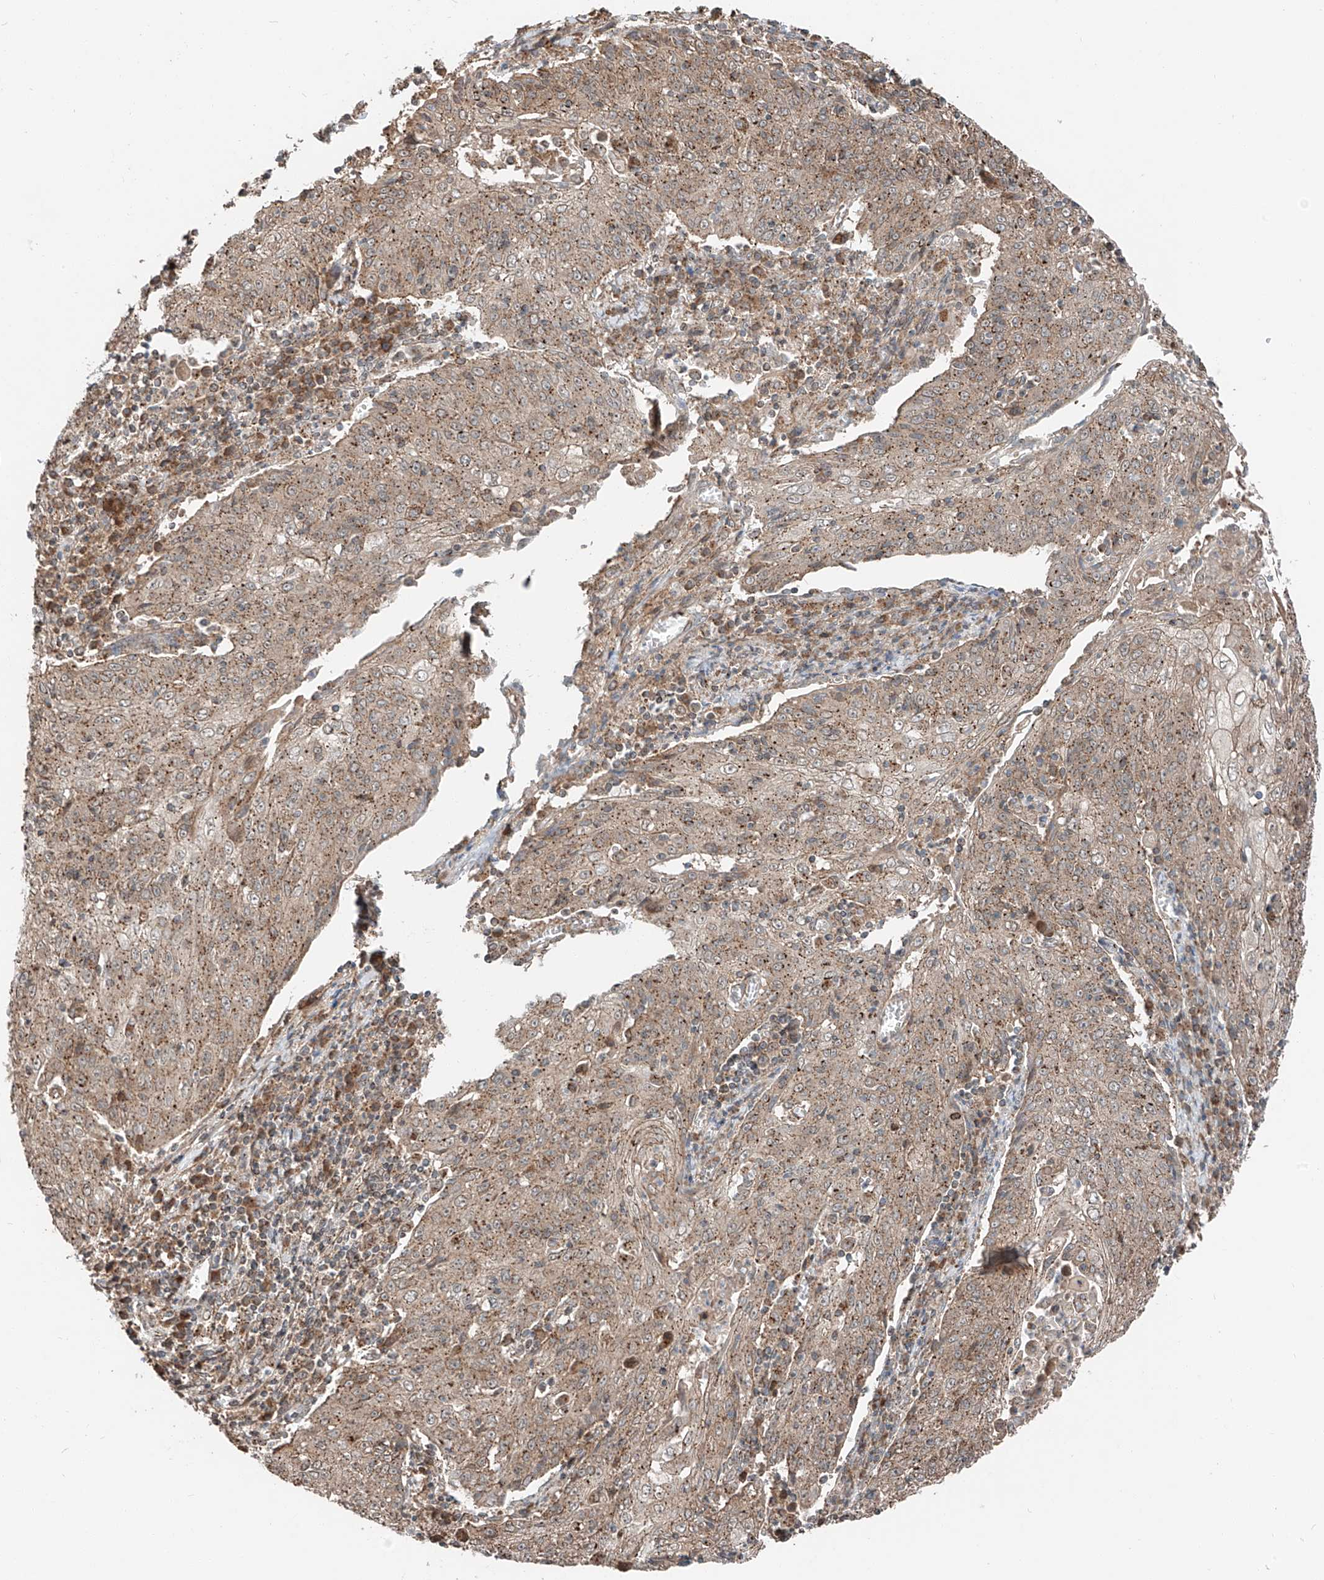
{"staining": {"intensity": "moderate", "quantity": ">75%", "location": "cytoplasmic/membranous"}, "tissue": "cervical cancer", "cell_type": "Tumor cells", "image_type": "cancer", "snomed": [{"axis": "morphology", "description": "Squamous cell carcinoma, NOS"}, {"axis": "topography", "description": "Cervix"}], "caption": "Protein expression analysis of human cervical squamous cell carcinoma reveals moderate cytoplasmic/membranous staining in approximately >75% of tumor cells.", "gene": "CEP162", "patient": {"sex": "female", "age": 48}}